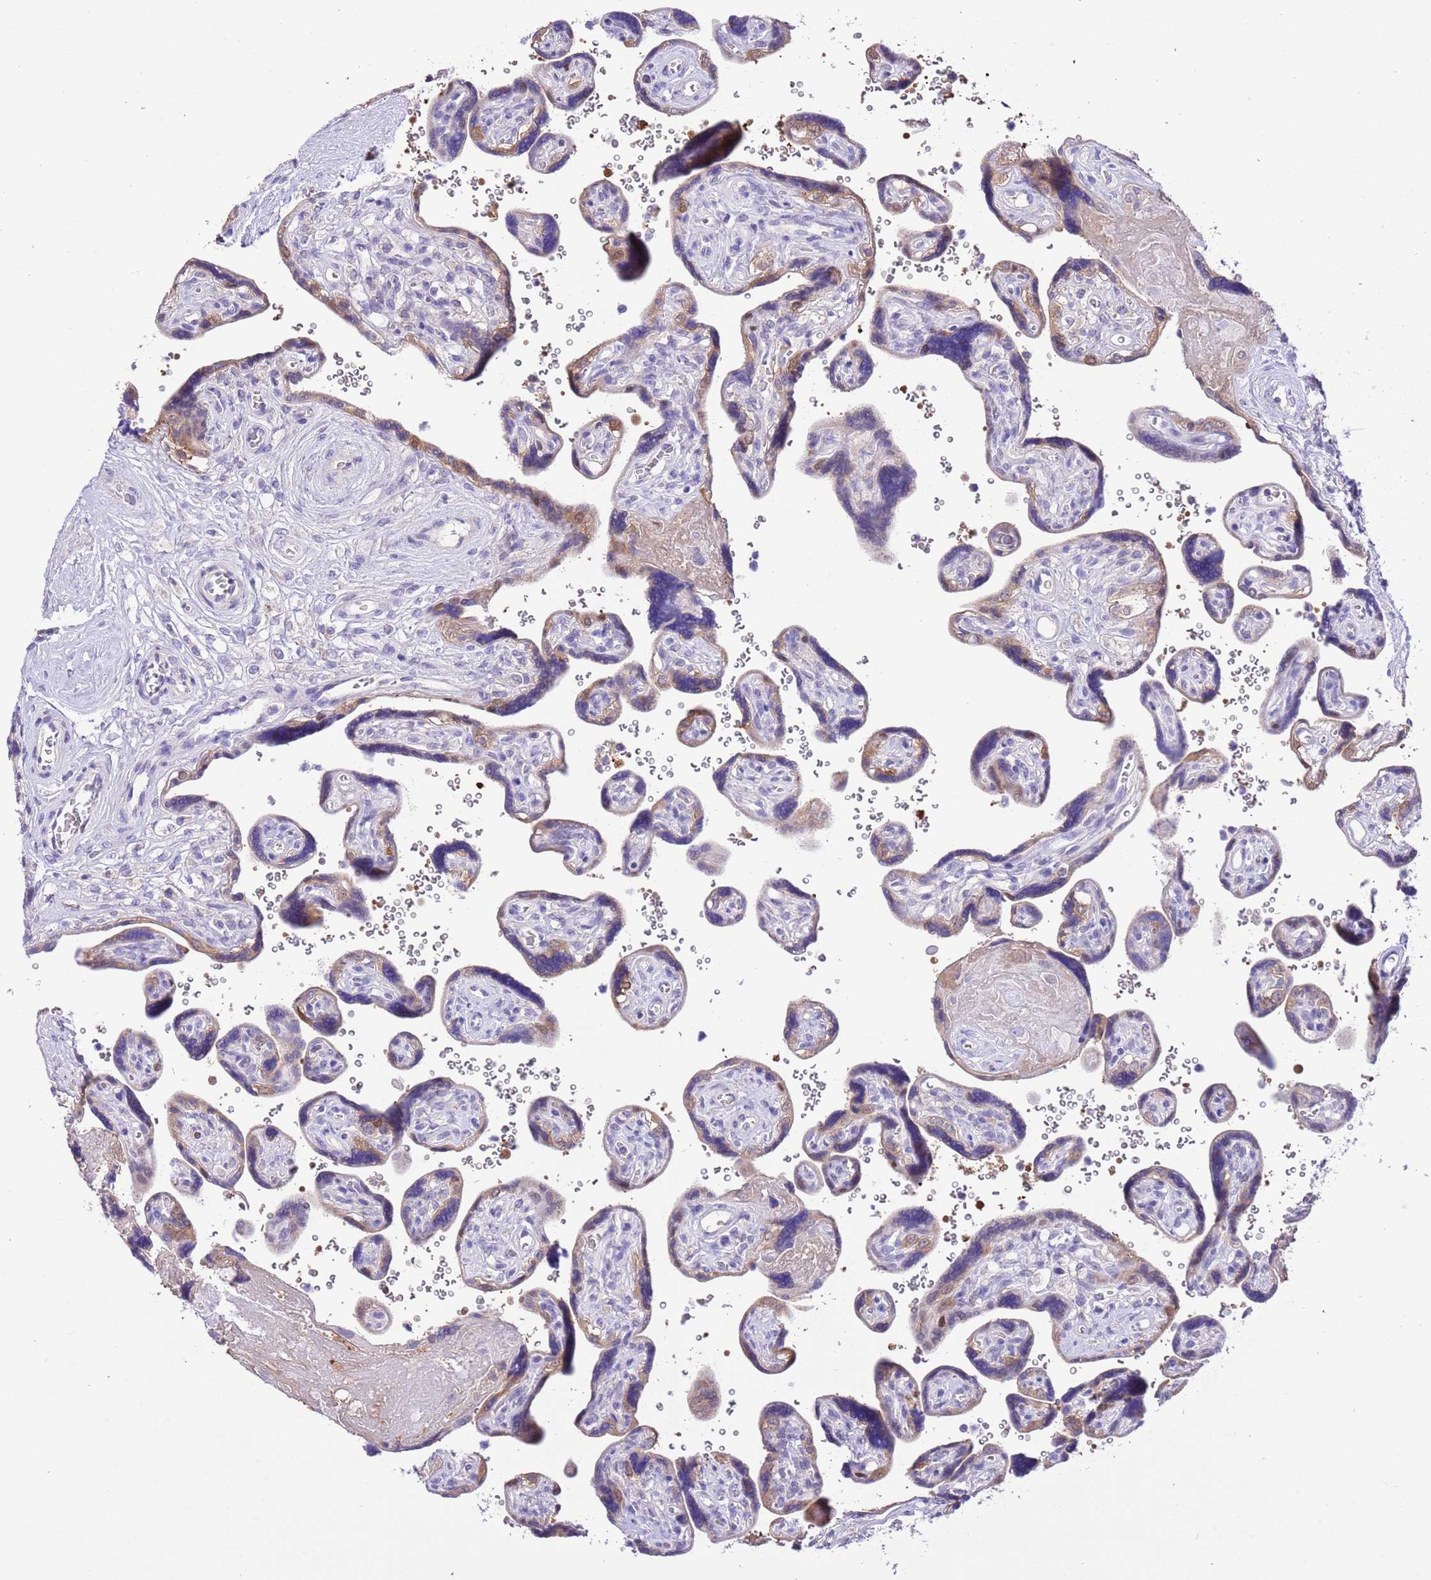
{"staining": {"intensity": "moderate", "quantity": ">75%", "location": "cytoplasmic/membranous"}, "tissue": "placenta", "cell_type": "Trophoblastic cells", "image_type": "normal", "snomed": [{"axis": "morphology", "description": "Normal tissue, NOS"}, {"axis": "topography", "description": "Placenta"}], "caption": "High-power microscopy captured an IHC micrograph of benign placenta, revealing moderate cytoplasmic/membranous positivity in approximately >75% of trophoblastic cells.", "gene": "PRR32", "patient": {"sex": "female", "age": 39}}